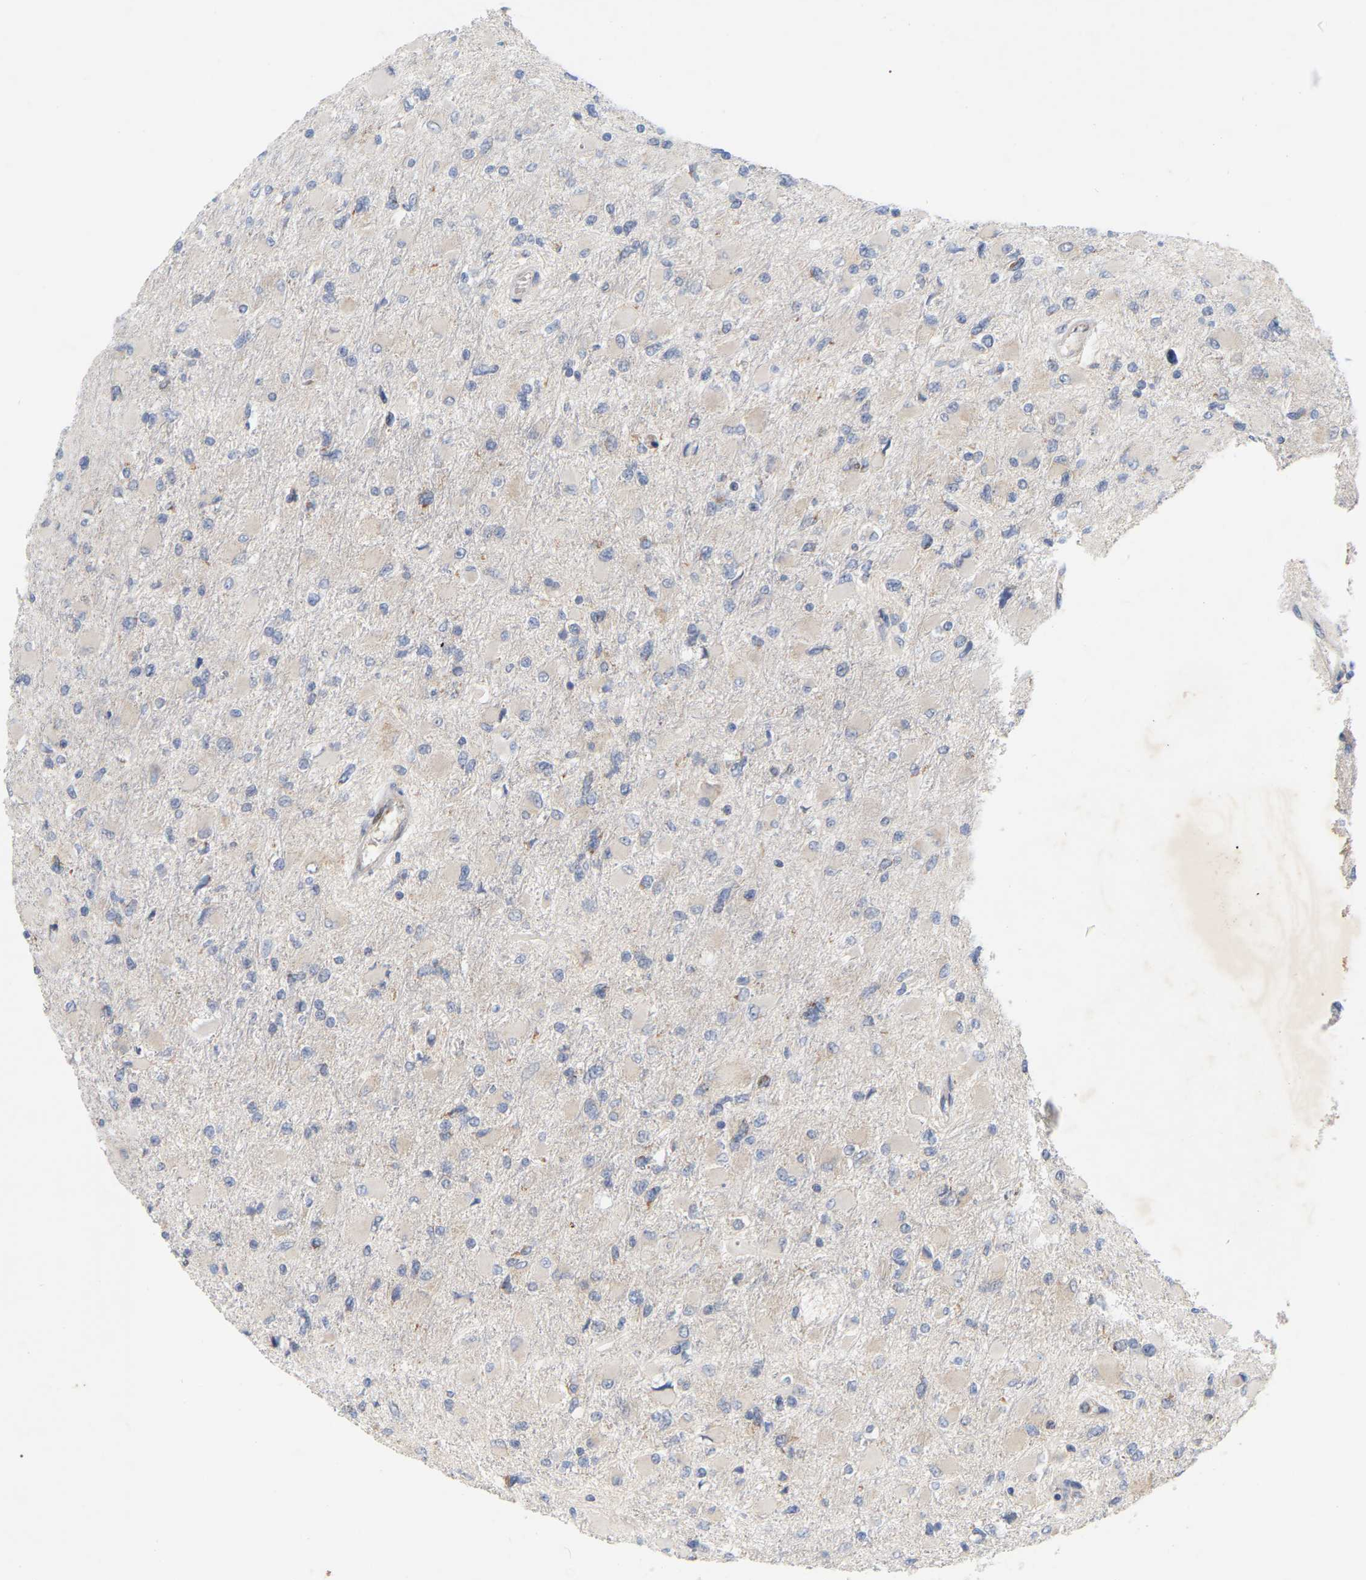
{"staining": {"intensity": "negative", "quantity": "none", "location": "none"}, "tissue": "glioma", "cell_type": "Tumor cells", "image_type": "cancer", "snomed": [{"axis": "morphology", "description": "Glioma, malignant, High grade"}, {"axis": "topography", "description": "Cerebral cortex"}], "caption": "Tumor cells show no significant protein expression in glioma. (DAB (3,3'-diaminobenzidine) immunohistochemistry with hematoxylin counter stain).", "gene": "MINDY4", "patient": {"sex": "female", "age": 36}}